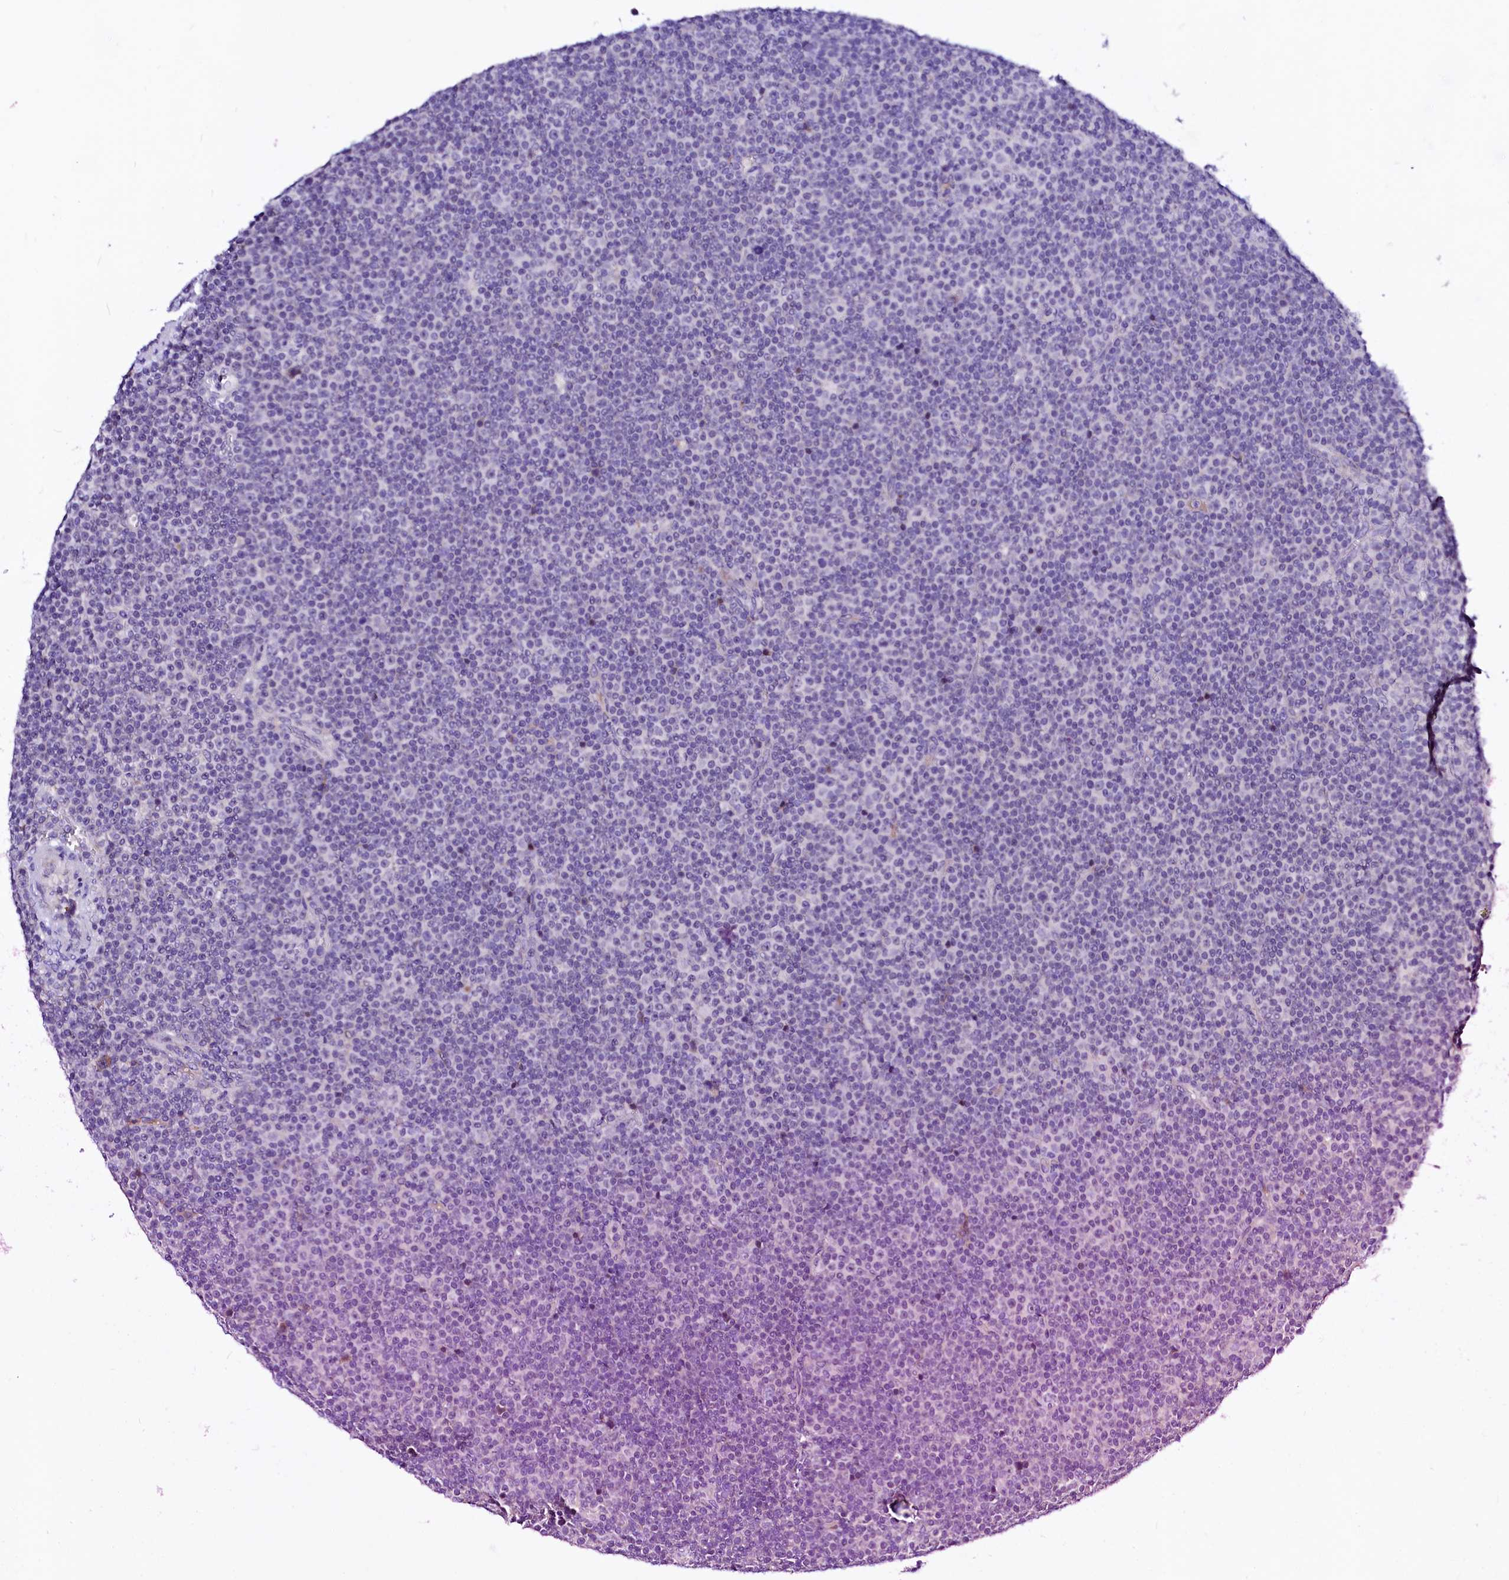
{"staining": {"intensity": "negative", "quantity": "none", "location": "none"}, "tissue": "lymphoma", "cell_type": "Tumor cells", "image_type": "cancer", "snomed": [{"axis": "morphology", "description": "Malignant lymphoma, non-Hodgkin's type, Low grade"}, {"axis": "topography", "description": "Lymph node"}], "caption": "DAB (3,3'-diaminobenzidine) immunohistochemical staining of low-grade malignant lymphoma, non-Hodgkin's type shows no significant expression in tumor cells.", "gene": "BTBD16", "patient": {"sex": "female", "age": 67}}